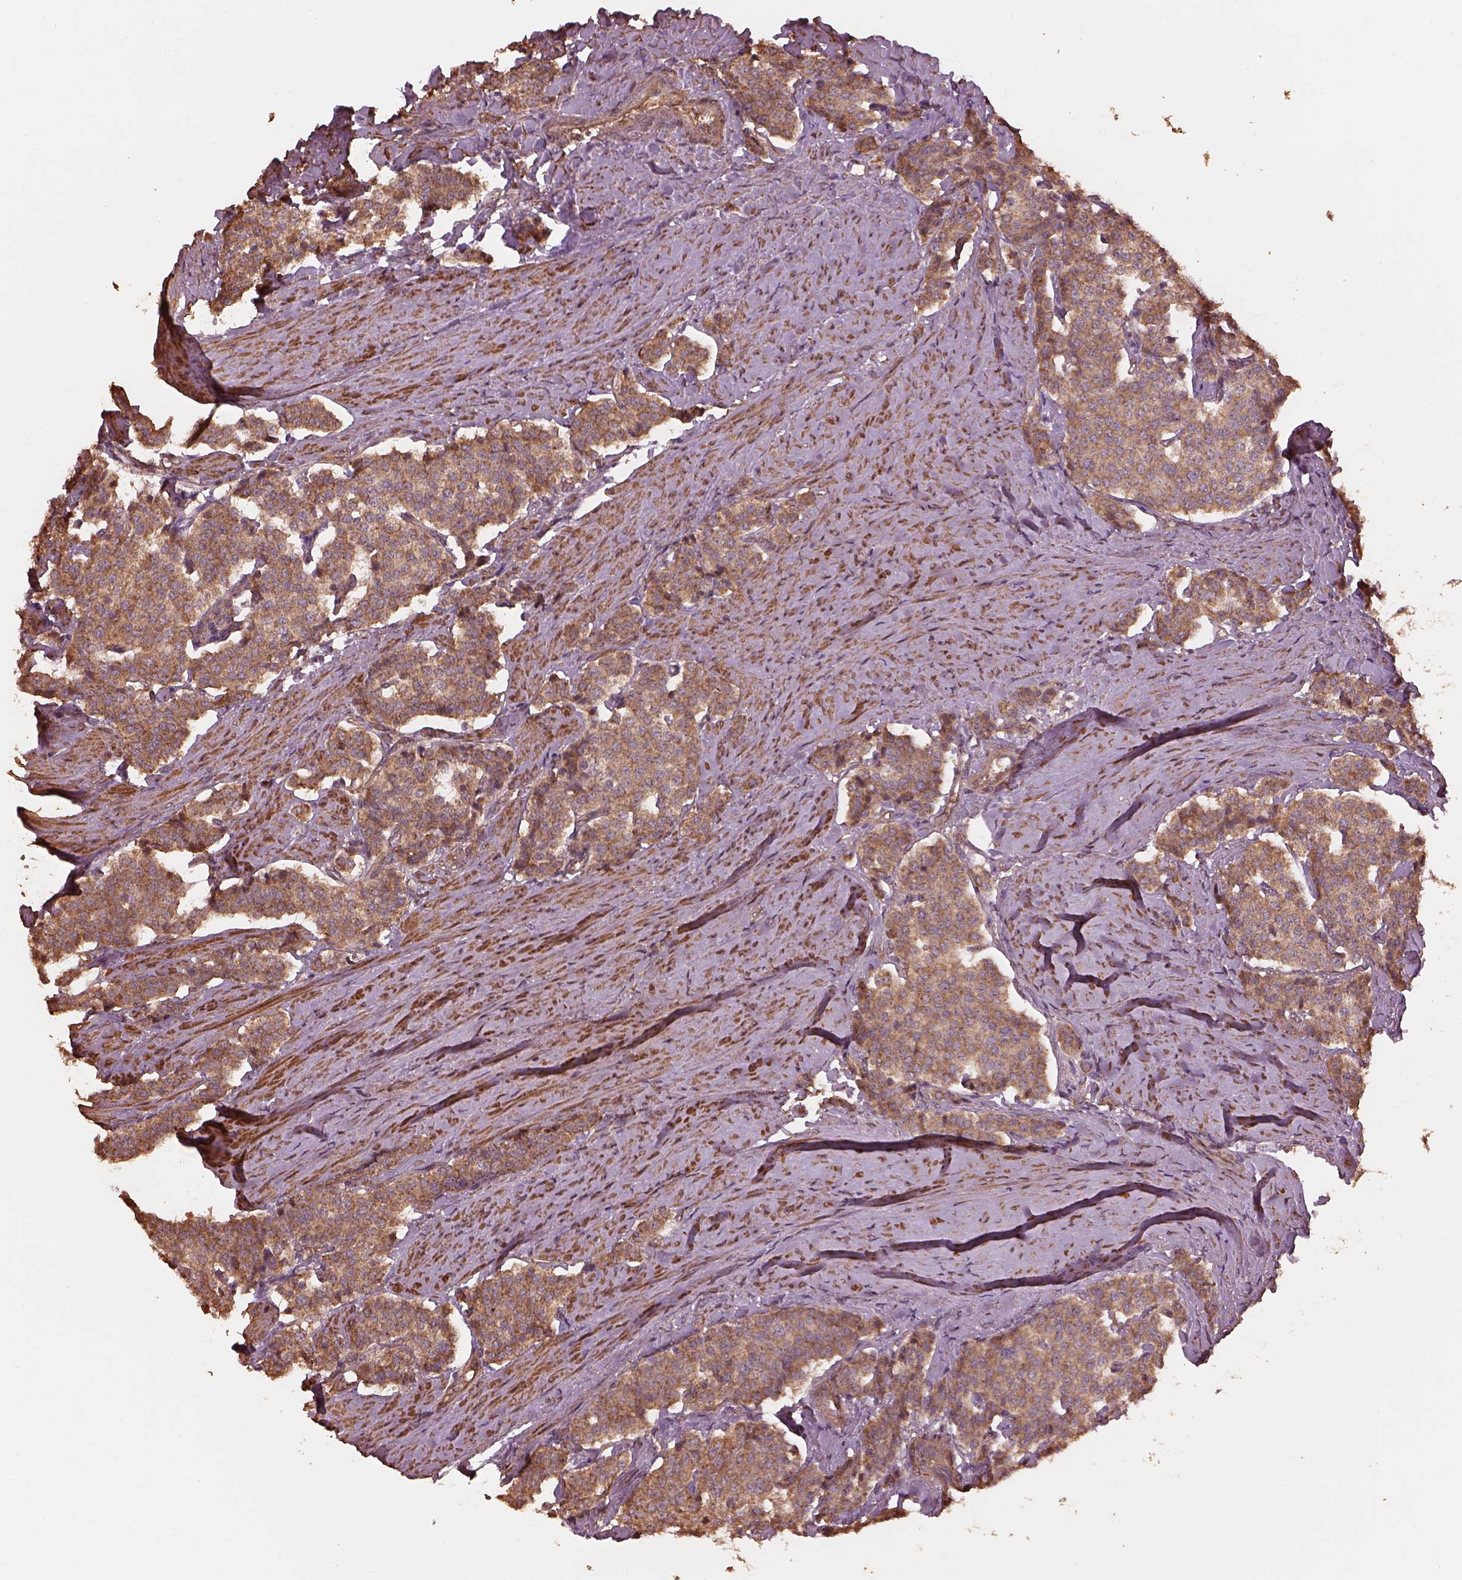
{"staining": {"intensity": "strong", "quantity": ">75%", "location": "cytoplasmic/membranous"}, "tissue": "carcinoid", "cell_type": "Tumor cells", "image_type": "cancer", "snomed": [{"axis": "morphology", "description": "Carcinoid, malignant, NOS"}, {"axis": "topography", "description": "Small intestine"}], "caption": "Strong cytoplasmic/membranous protein expression is present in approximately >75% of tumor cells in carcinoid (malignant).", "gene": "METTL4", "patient": {"sex": "female", "age": 58}}